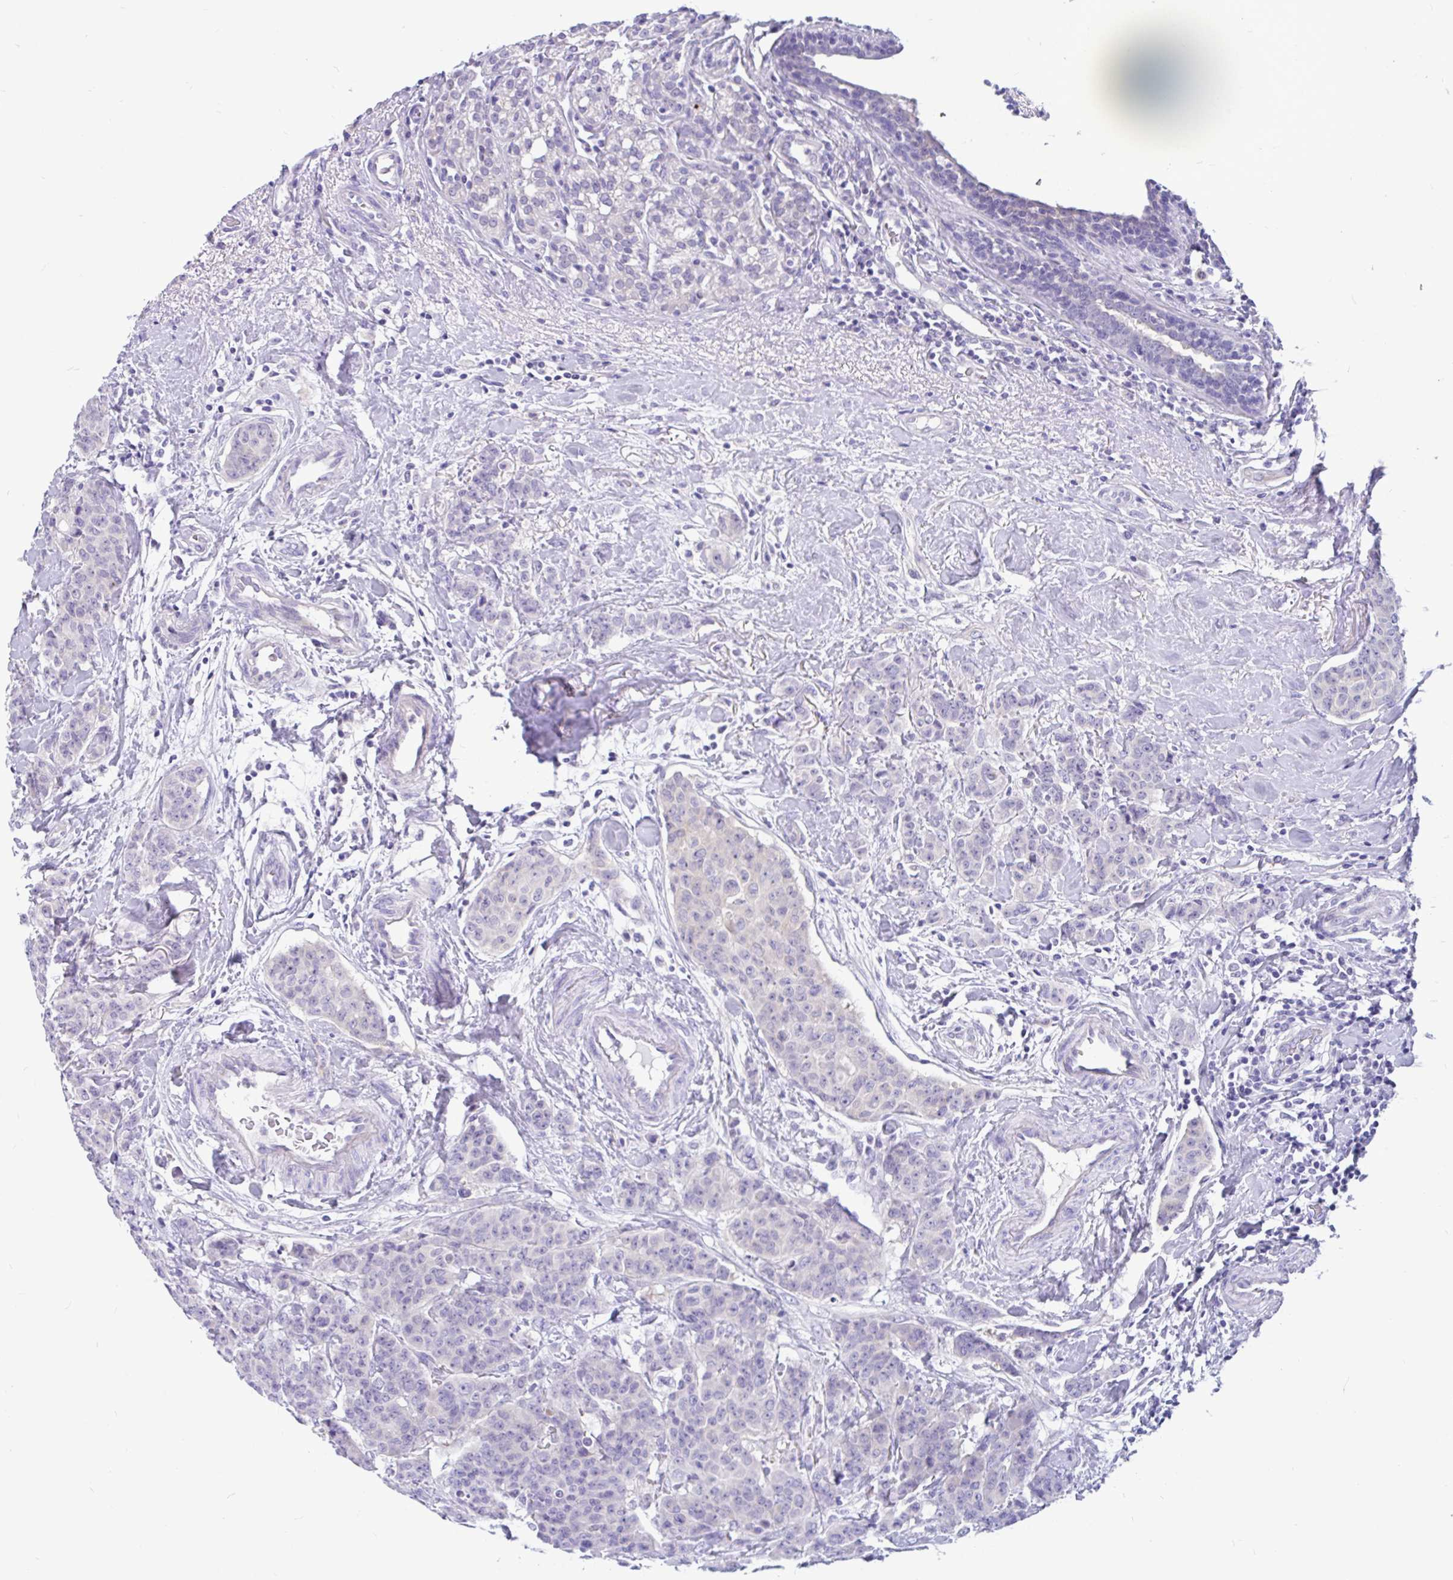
{"staining": {"intensity": "negative", "quantity": "none", "location": "none"}, "tissue": "breast cancer", "cell_type": "Tumor cells", "image_type": "cancer", "snomed": [{"axis": "morphology", "description": "Duct carcinoma"}, {"axis": "topography", "description": "Breast"}], "caption": "There is no significant expression in tumor cells of breast cancer.", "gene": "KIAA2013", "patient": {"sex": "female", "age": 40}}